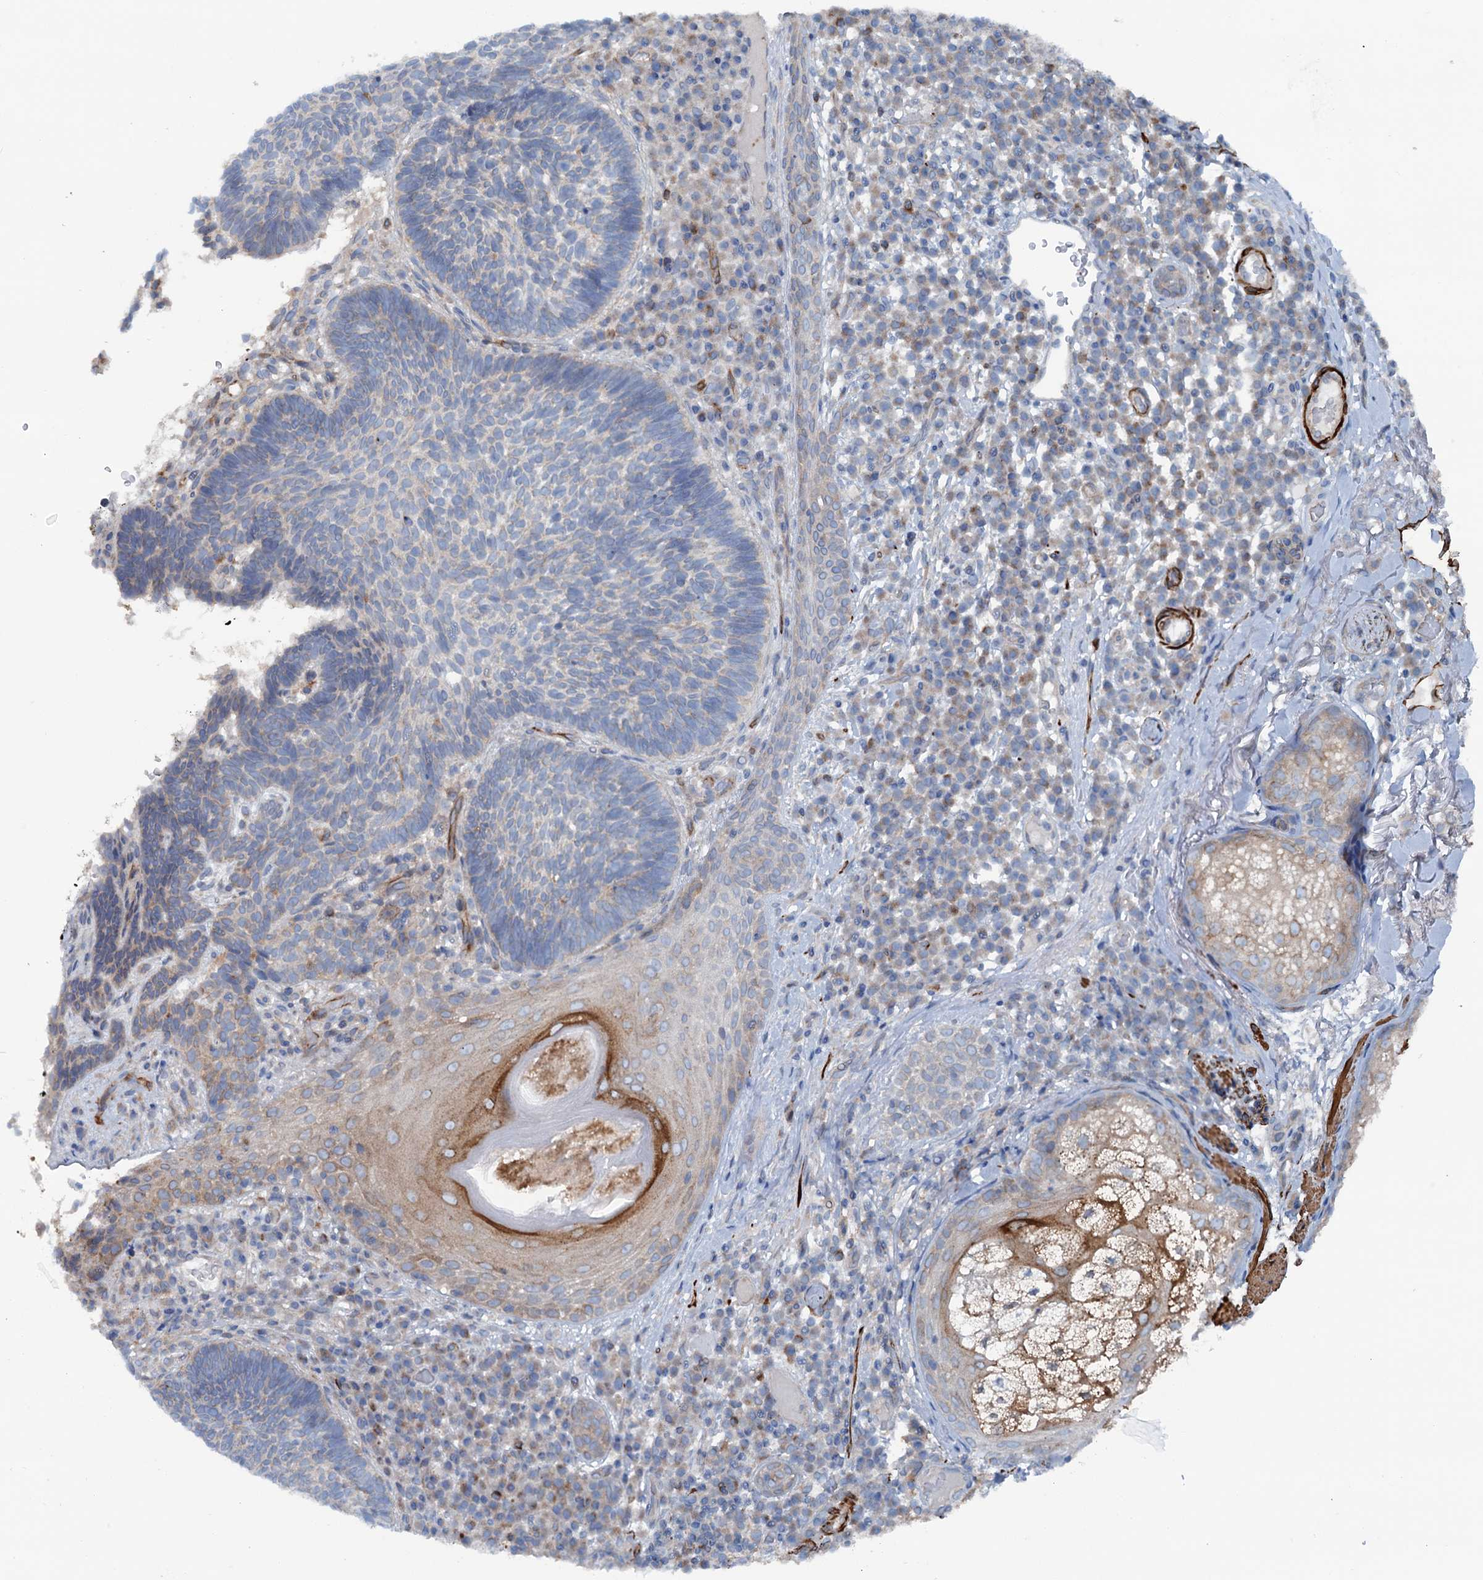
{"staining": {"intensity": "weak", "quantity": "<25%", "location": "cytoplasmic/membranous"}, "tissue": "skin cancer", "cell_type": "Tumor cells", "image_type": "cancer", "snomed": [{"axis": "morphology", "description": "Basal cell carcinoma"}, {"axis": "topography", "description": "Skin"}], "caption": "The micrograph exhibits no significant positivity in tumor cells of basal cell carcinoma (skin).", "gene": "CALCOCO1", "patient": {"sex": "male", "age": 88}}